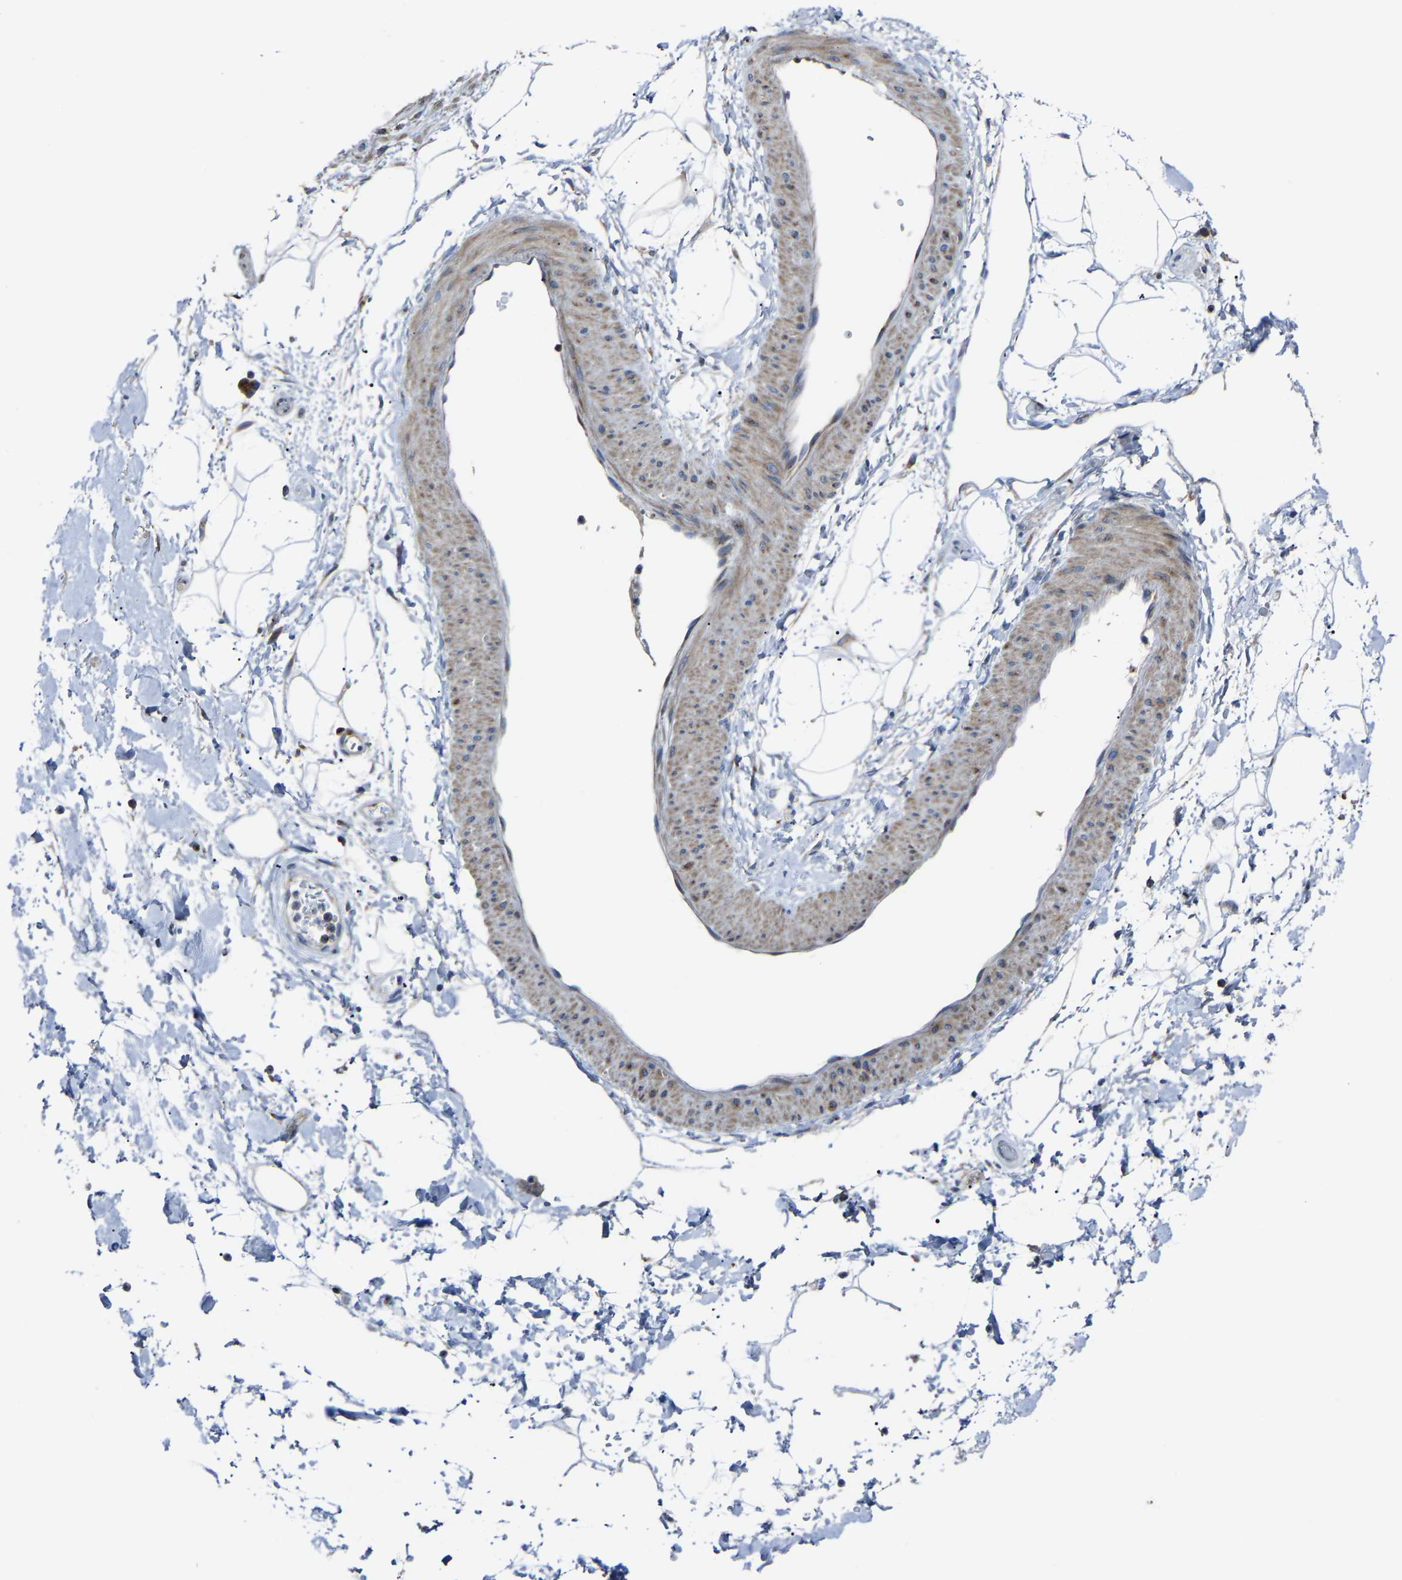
{"staining": {"intensity": "moderate", "quantity": "<25%", "location": "cytoplasmic/membranous"}, "tissue": "adipose tissue", "cell_type": "Adipocytes", "image_type": "normal", "snomed": [{"axis": "morphology", "description": "Normal tissue, NOS"}, {"axis": "topography", "description": "Soft tissue"}], "caption": "Immunohistochemical staining of benign human adipose tissue shows low levels of moderate cytoplasmic/membranous positivity in approximately <25% of adipocytes. The protein of interest is stained brown, and the nuclei are stained in blue (DAB IHC with brightfield microscopy, high magnification).", "gene": "CANT1", "patient": {"sex": "male", "age": 72}}